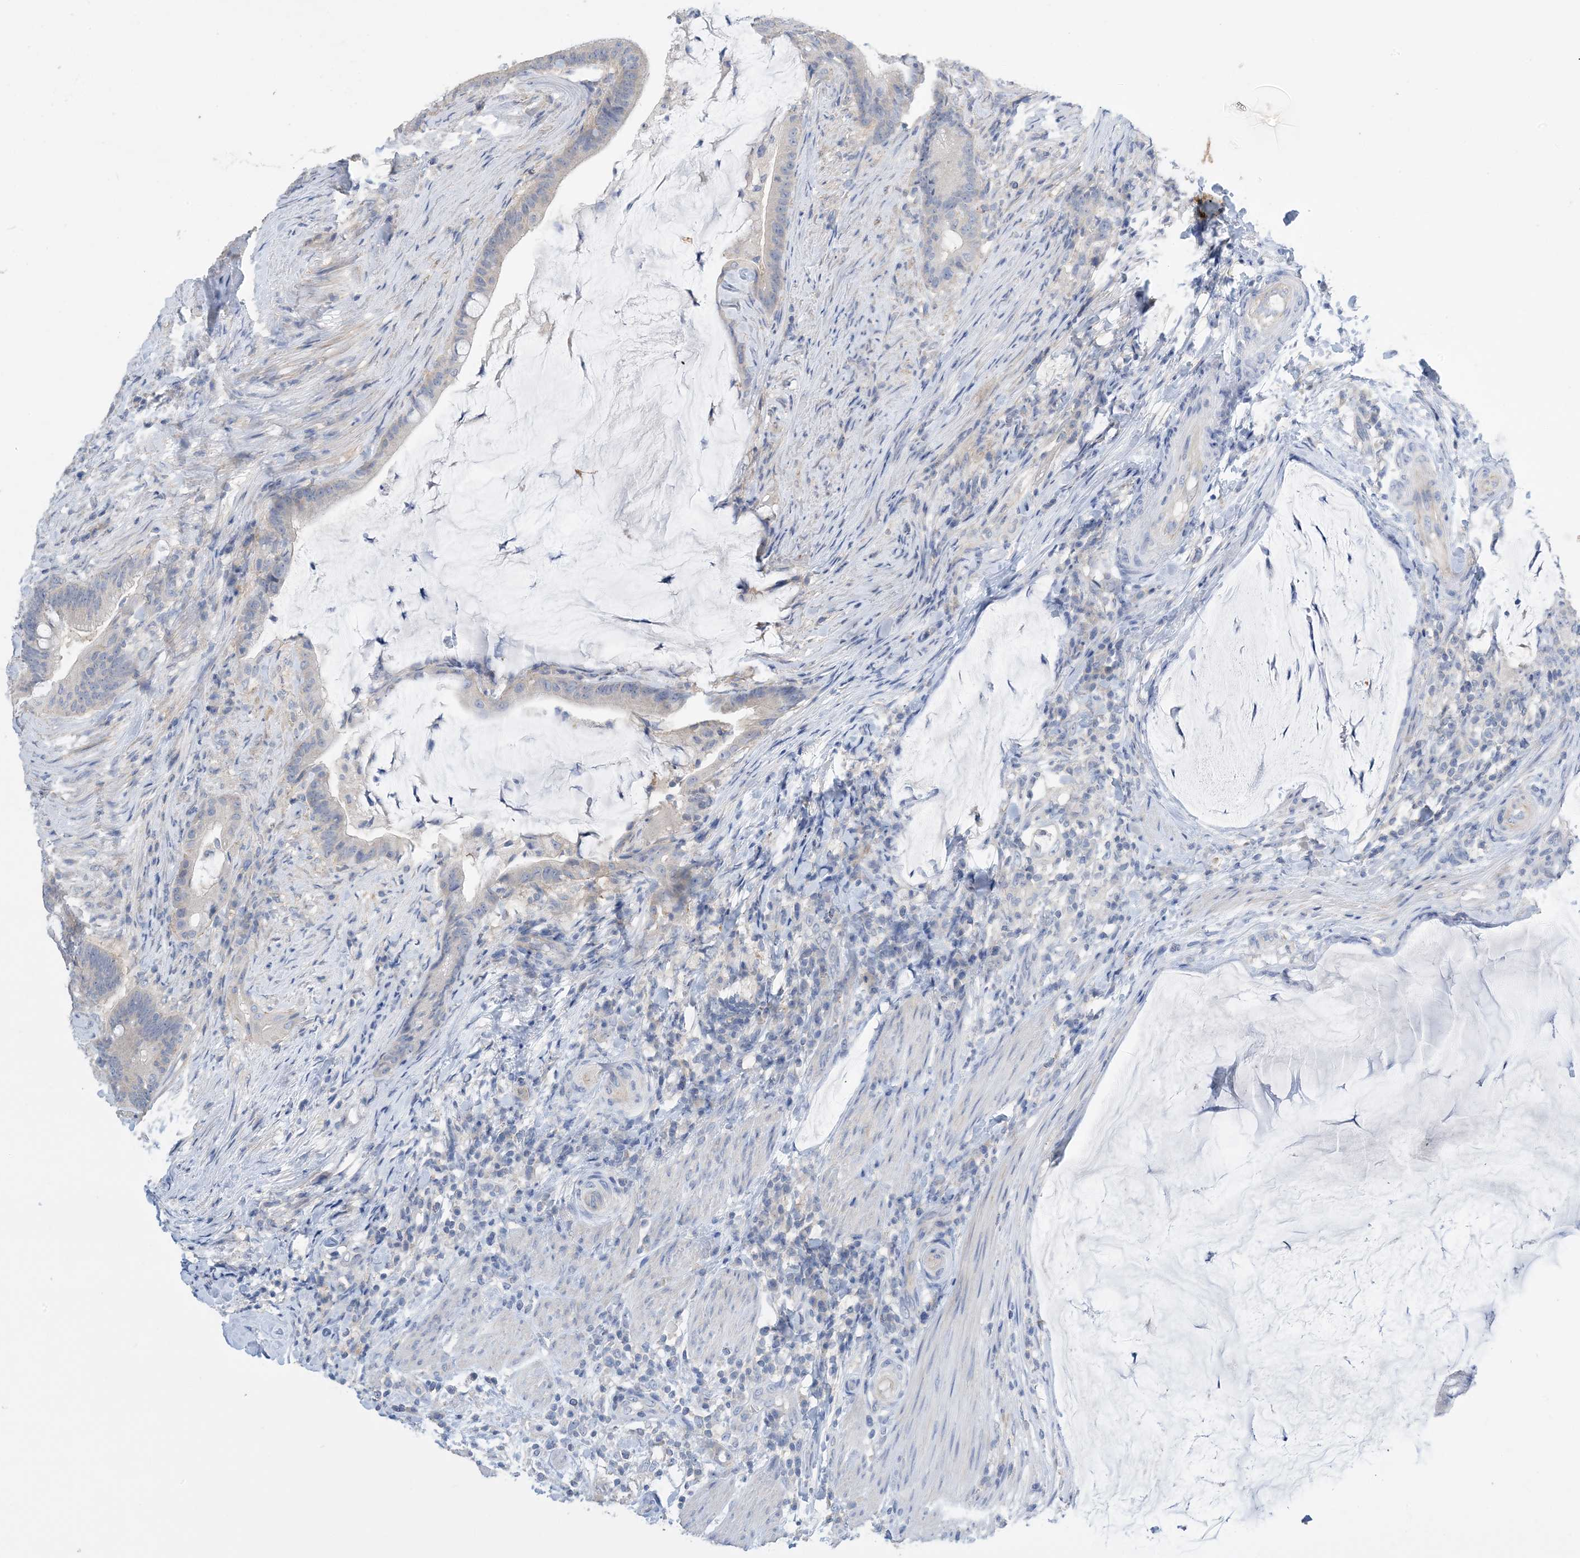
{"staining": {"intensity": "negative", "quantity": "none", "location": "none"}, "tissue": "colorectal cancer", "cell_type": "Tumor cells", "image_type": "cancer", "snomed": [{"axis": "morphology", "description": "Adenocarcinoma, NOS"}, {"axis": "topography", "description": "Colon"}], "caption": "An IHC photomicrograph of adenocarcinoma (colorectal) is shown. There is no staining in tumor cells of adenocarcinoma (colorectal).", "gene": "KPRP", "patient": {"sex": "female", "age": 66}}